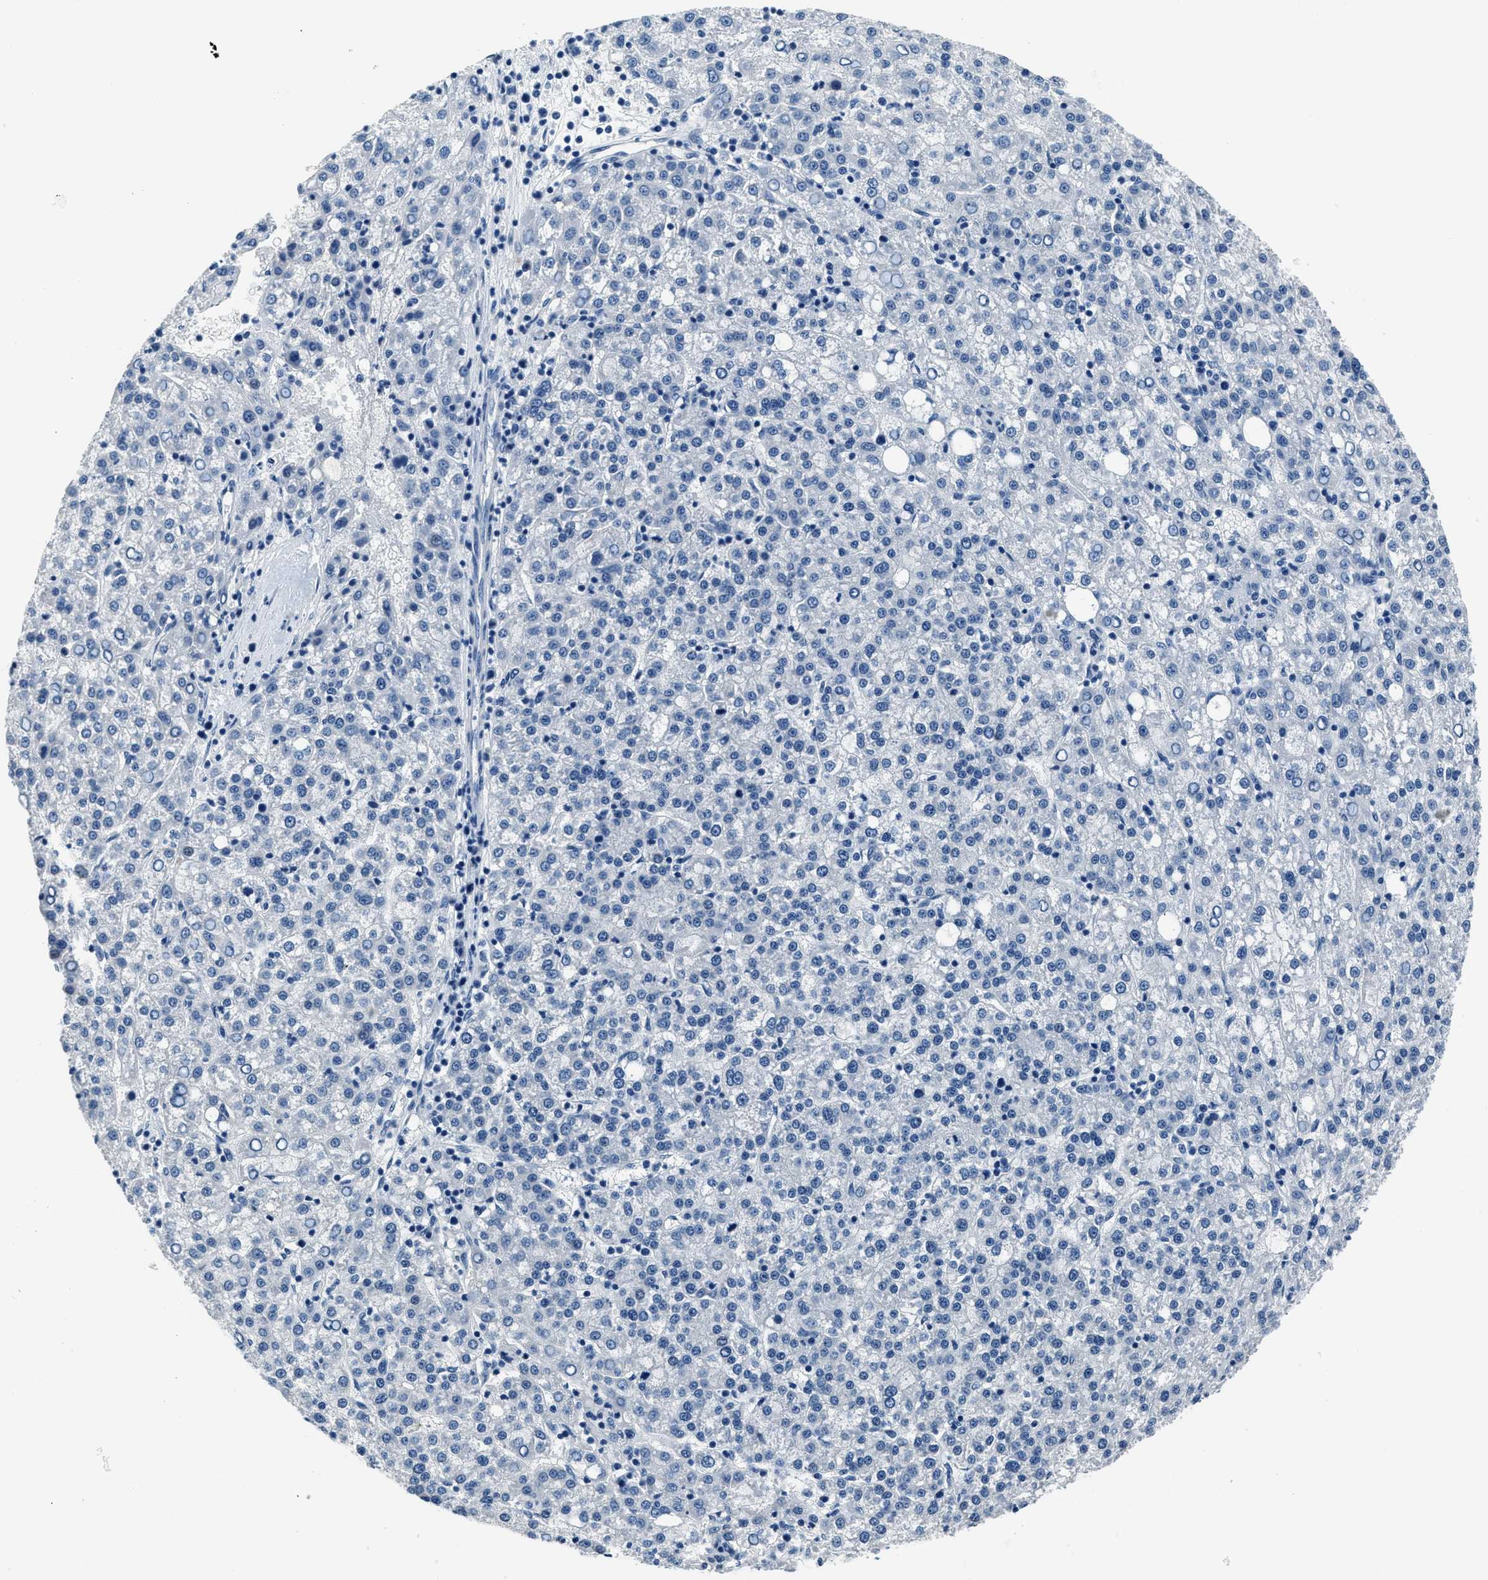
{"staining": {"intensity": "negative", "quantity": "none", "location": "none"}, "tissue": "liver cancer", "cell_type": "Tumor cells", "image_type": "cancer", "snomed": [{"axis": "morphology", "description": "Carcinoma, Hepatocellular, NOS"}, {"axis": "topography", "description": "Liver"}], "caption": "An image of liver cancer stained for a protein reveals no brown staining in tumor cells.", "gene": "GJA3", "patient": {"sex": "female", "age": 58}}